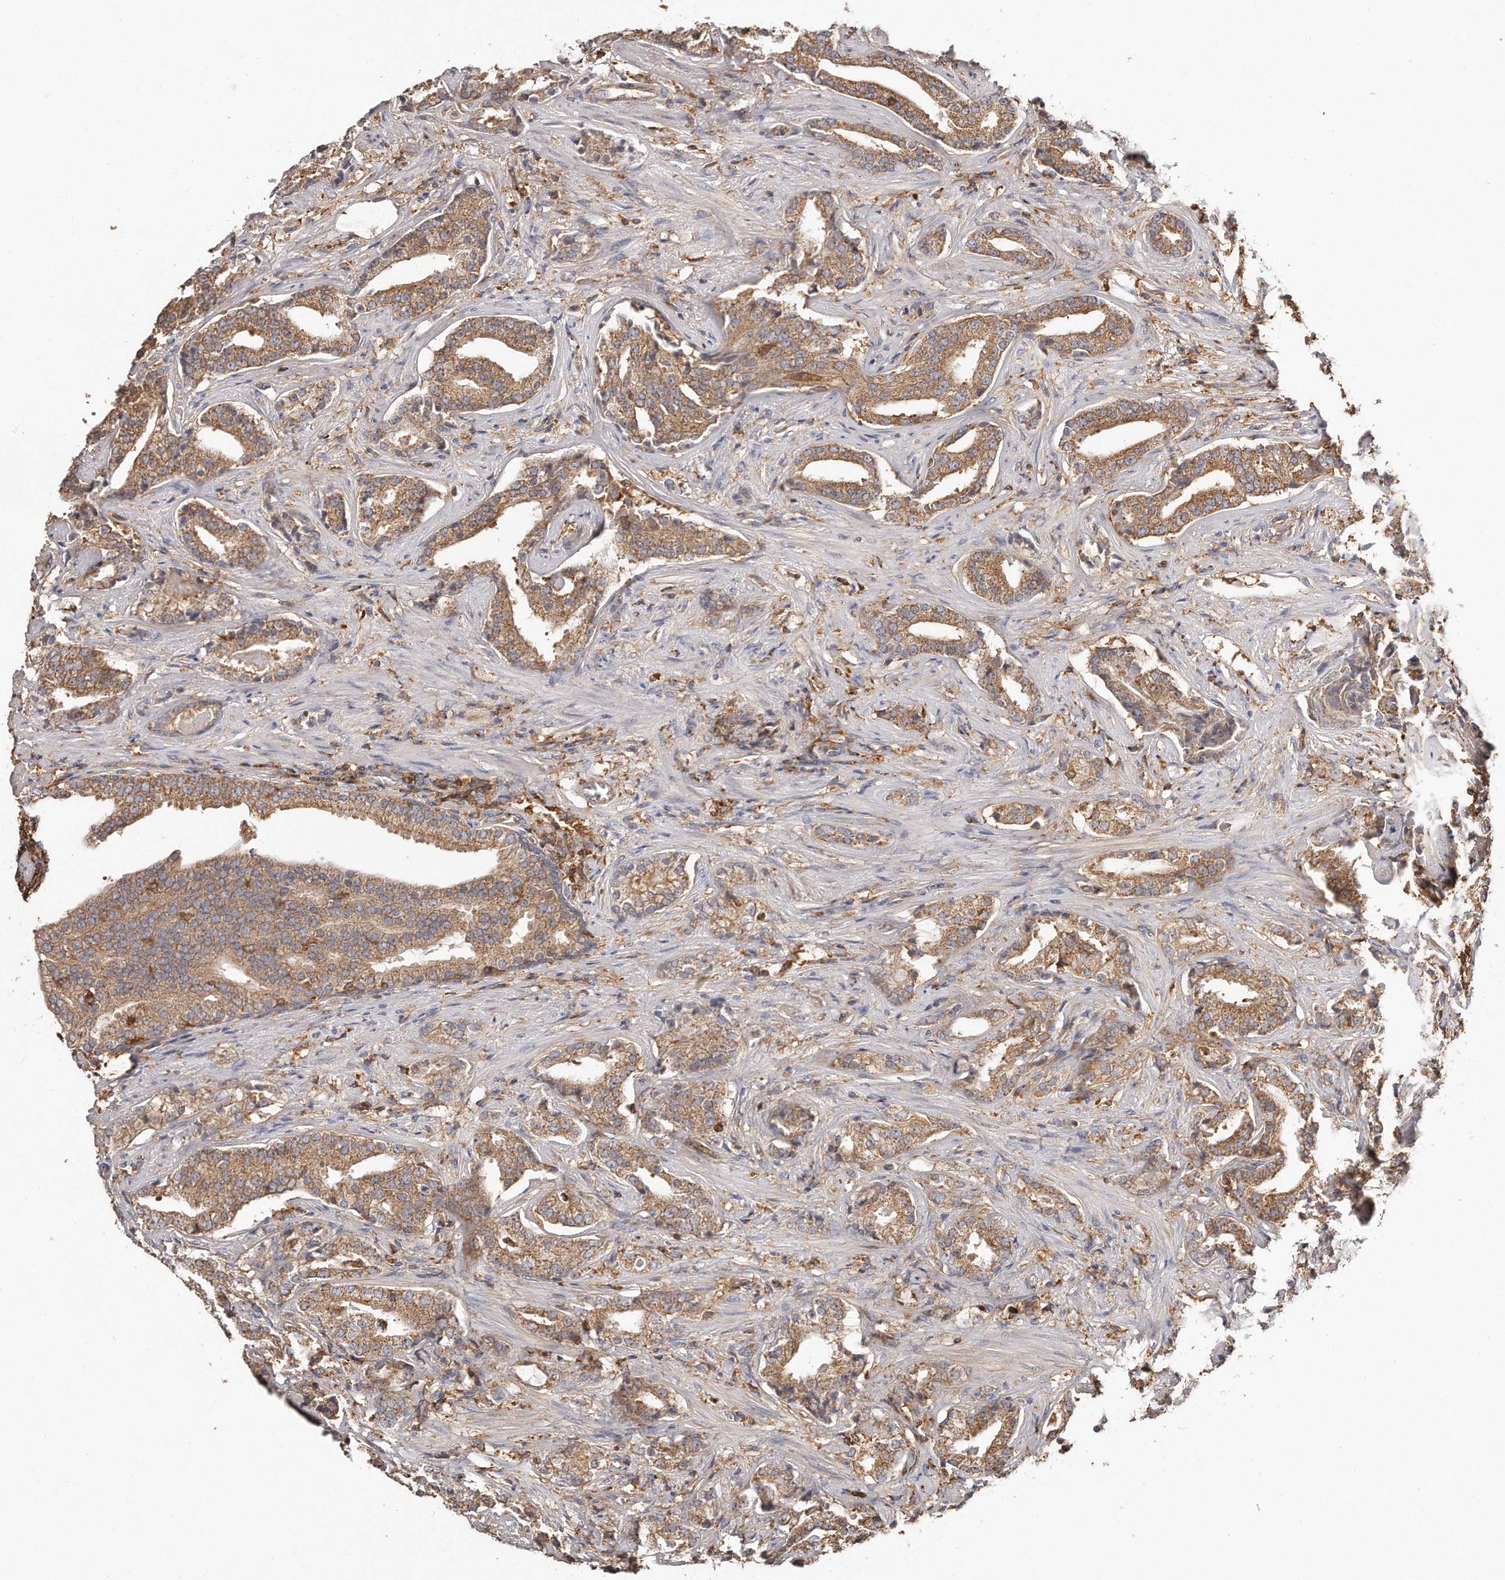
{"staining": {"intensity": "moderate", "quantity": ">75%", "location": "cytoplasmic/membranous"}, "tissue": "prostate cancer", "cell_type": "Tumor cells", "image_type": "cancer", "snomed": [{"axis": "morphology", "description": "Adenocarcinoma, Low grade"}, {"axis": "topography", "description": "Prostate"}], "caption": "Protein staining of prostate cancer (adenocarcinoma (low-grade)) tissue demonstrates moderate cytoplasmic/membranous staining in approximately >75% of tumor cells. The staining was performed using DAB (3,3'-diaminobenzidine) to visualize the protein expression in brown, while the nuclei were stained in blue with hematoxylin (Magnification: 20x).", "gene": "CAP1", "patient": {"sex": "male", "age": 67}}